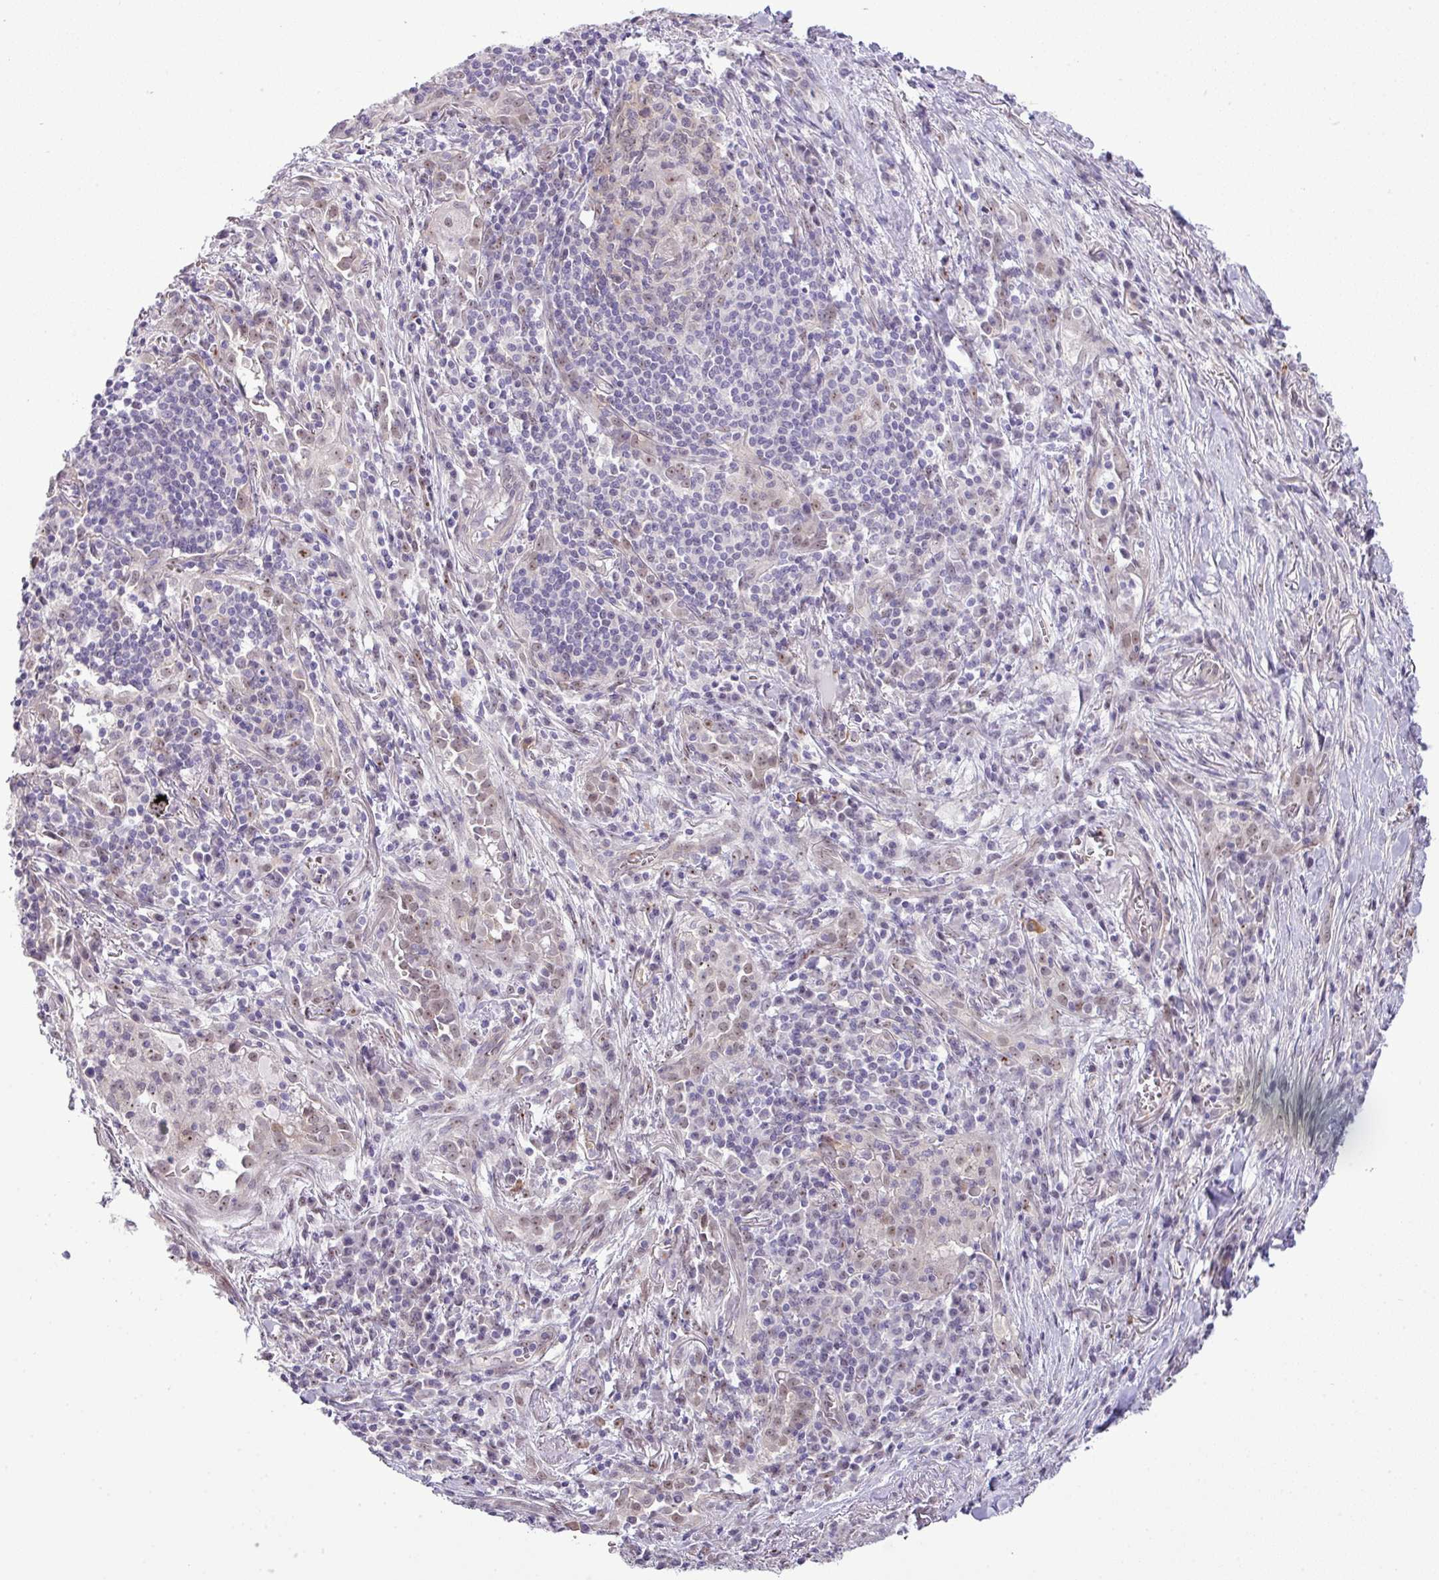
{"staining": {"intensity": "weak", "quantity": "25%-75%", "location": "nuclear"}, "tissue": "lung cancer", "cell_type": "Tumor cells", "image_type": "cancer", "snomed": [{"axis": "morphology", "description": "Squamous cell carcinoma, NOS"}, {"axis": "topography", "description": "Lung"}], "caption": "This image reveals immunohistochemistry staining of human lung cancer (squamous cell carcinoma), with low weak nuclear staining in approximately 25%-75% of tumor cells.", "gene": "MAK16", "patient": {"sex": "male", "age": 76}}